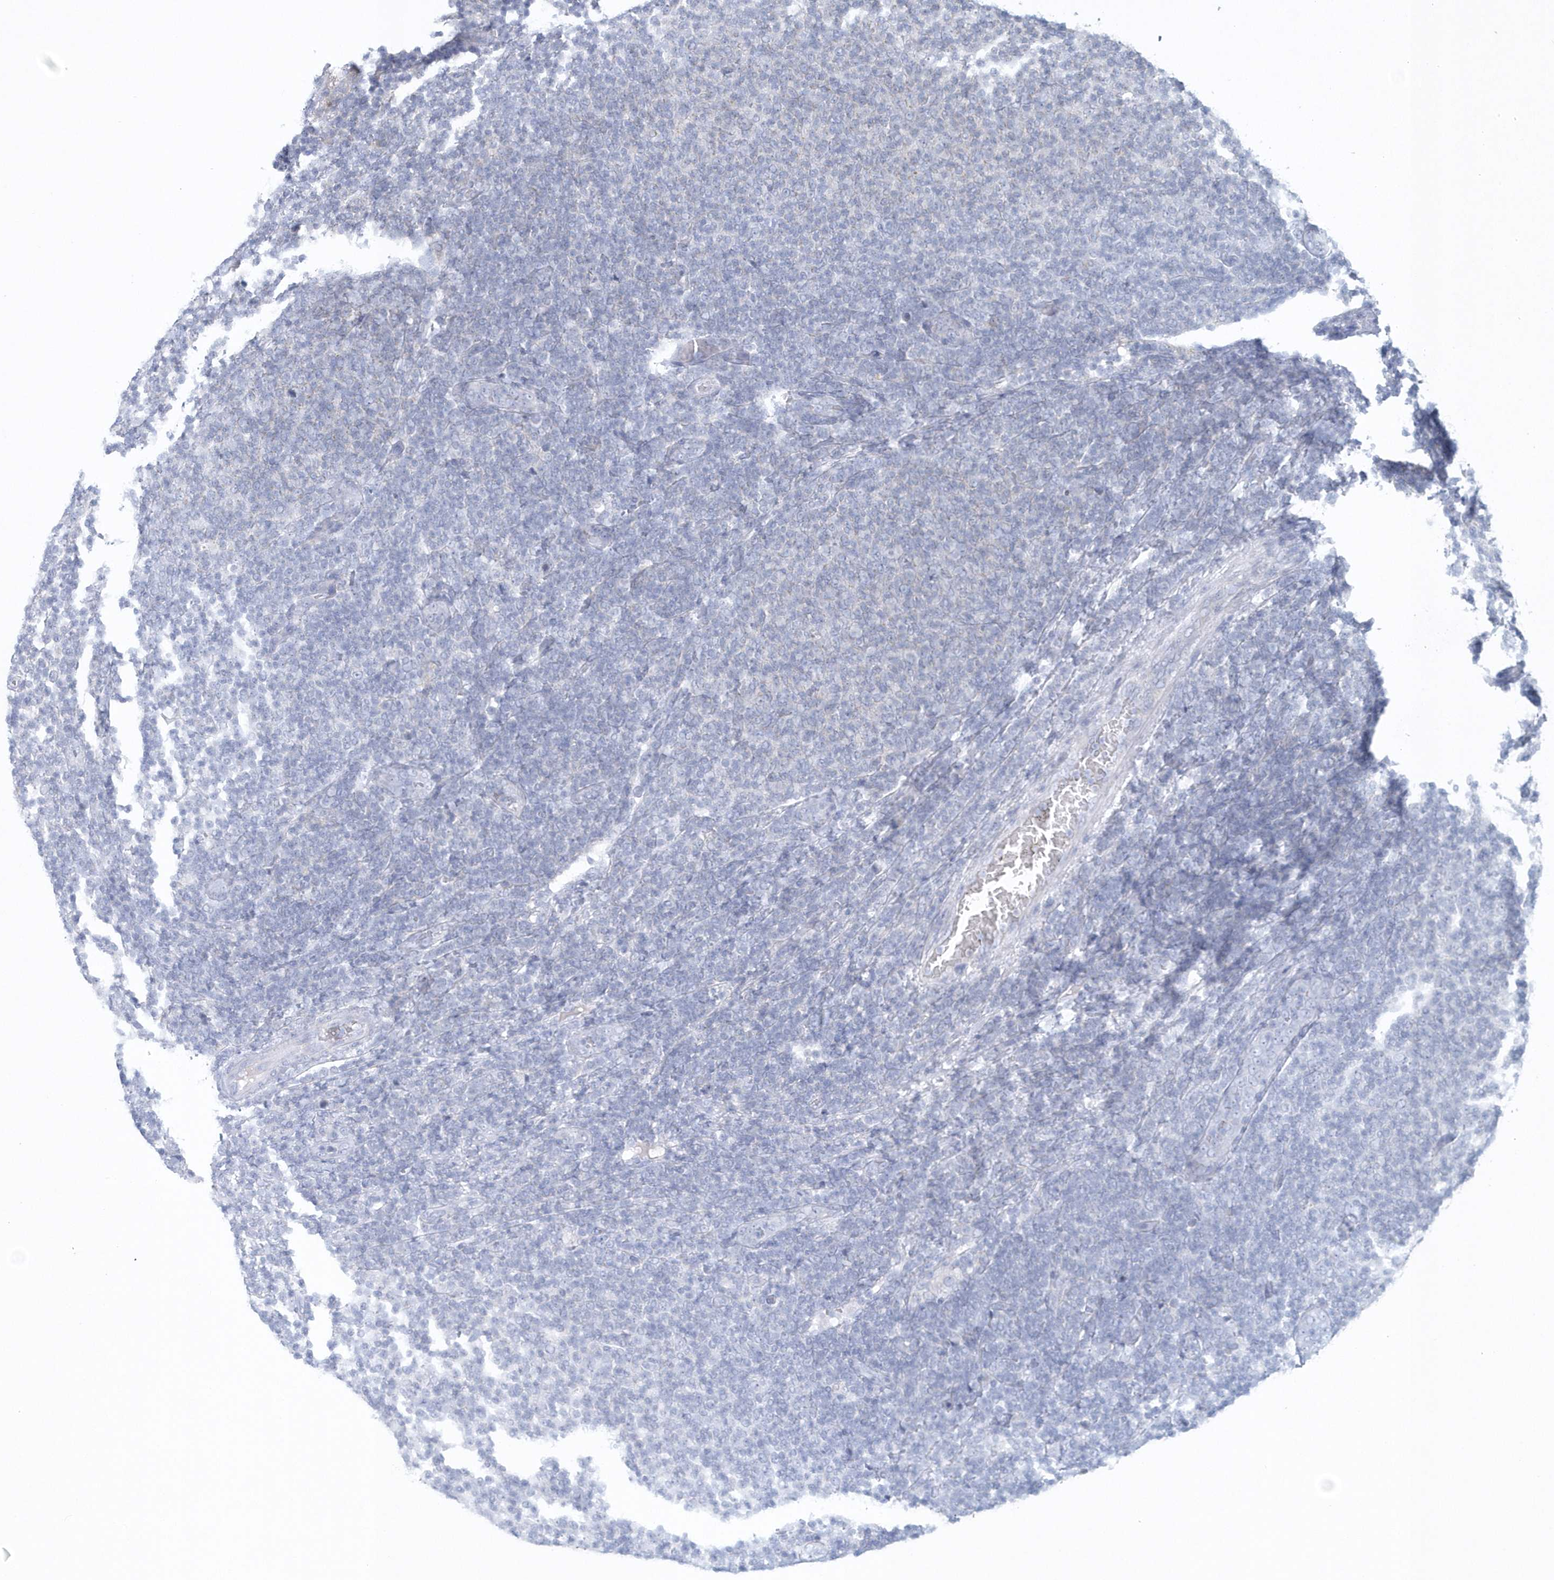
{"staining": {"intensity": "negative", "quantity": "none", "location": "none"}, "tissue": "lymphoma", "cell_type": "Tumor cells", "image_type": "cancer", "snomed": [{"axis": "morphology", "description": "Malignant lymphoma, non-Hodgkin's type, Low grade"}, {"axis": "topography", "description": "Lymph node"}], "caption": "A micrograph of human lymphoma is negative for staining in tumor cells.", "gene": "NIPAL1", "patient": {"sex": "male", "age": 66}}